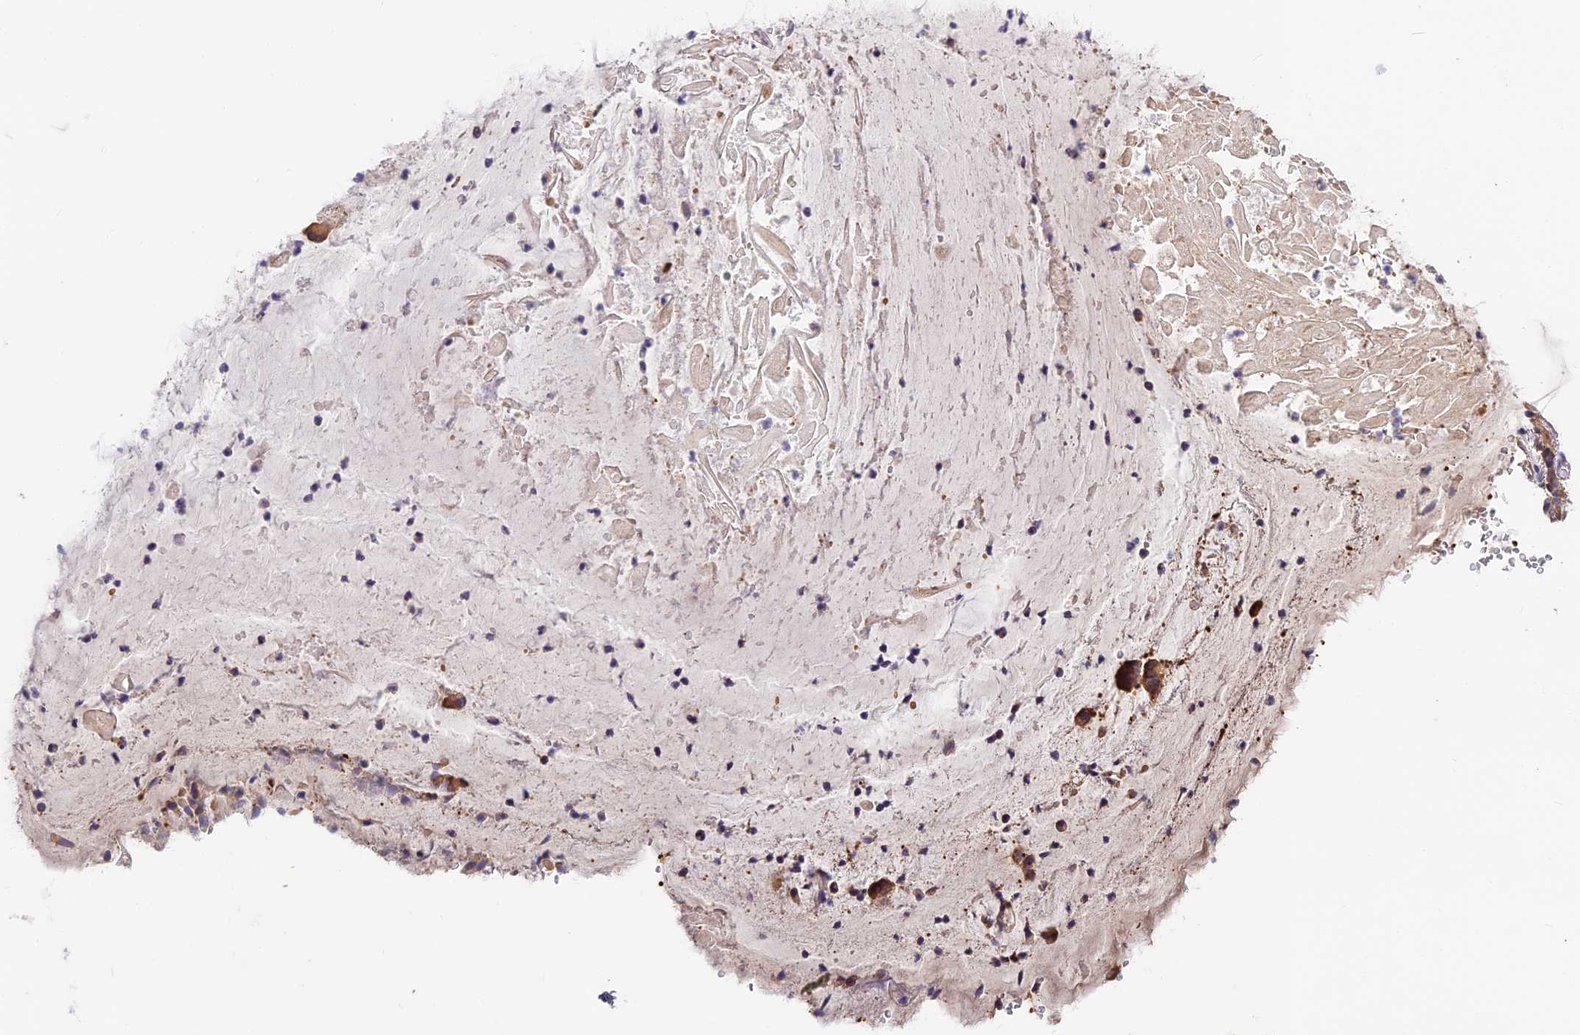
{"staining": {"intensity": "negative", "quantity": "none", "location": "none"}, "tissue": "adipose tissue", "cell_type": "Adipocytes", "image_type": "normal", "snomed": [{"axis": "morphology", "description": "Normal tissue, NOS"}, {"axis": "topography", "description": "Lymph node"}, {"axis": "topography", "description": "Cartilage tissue"}, {"axis": "topography", "description": "Bronchus"}], "caption": "IHC histopathology image of benign adipose tissue stained for a protein (brown), which displays no staining in adipocytes. Brightfield microscopy of IHC stained with DAB (3,3'-diaminobenzidine) (brown) and hematoxylin (blue), captured at high magnification.", "gene": "BSCL2", "patient": {"sex": "male", "age": 63}}